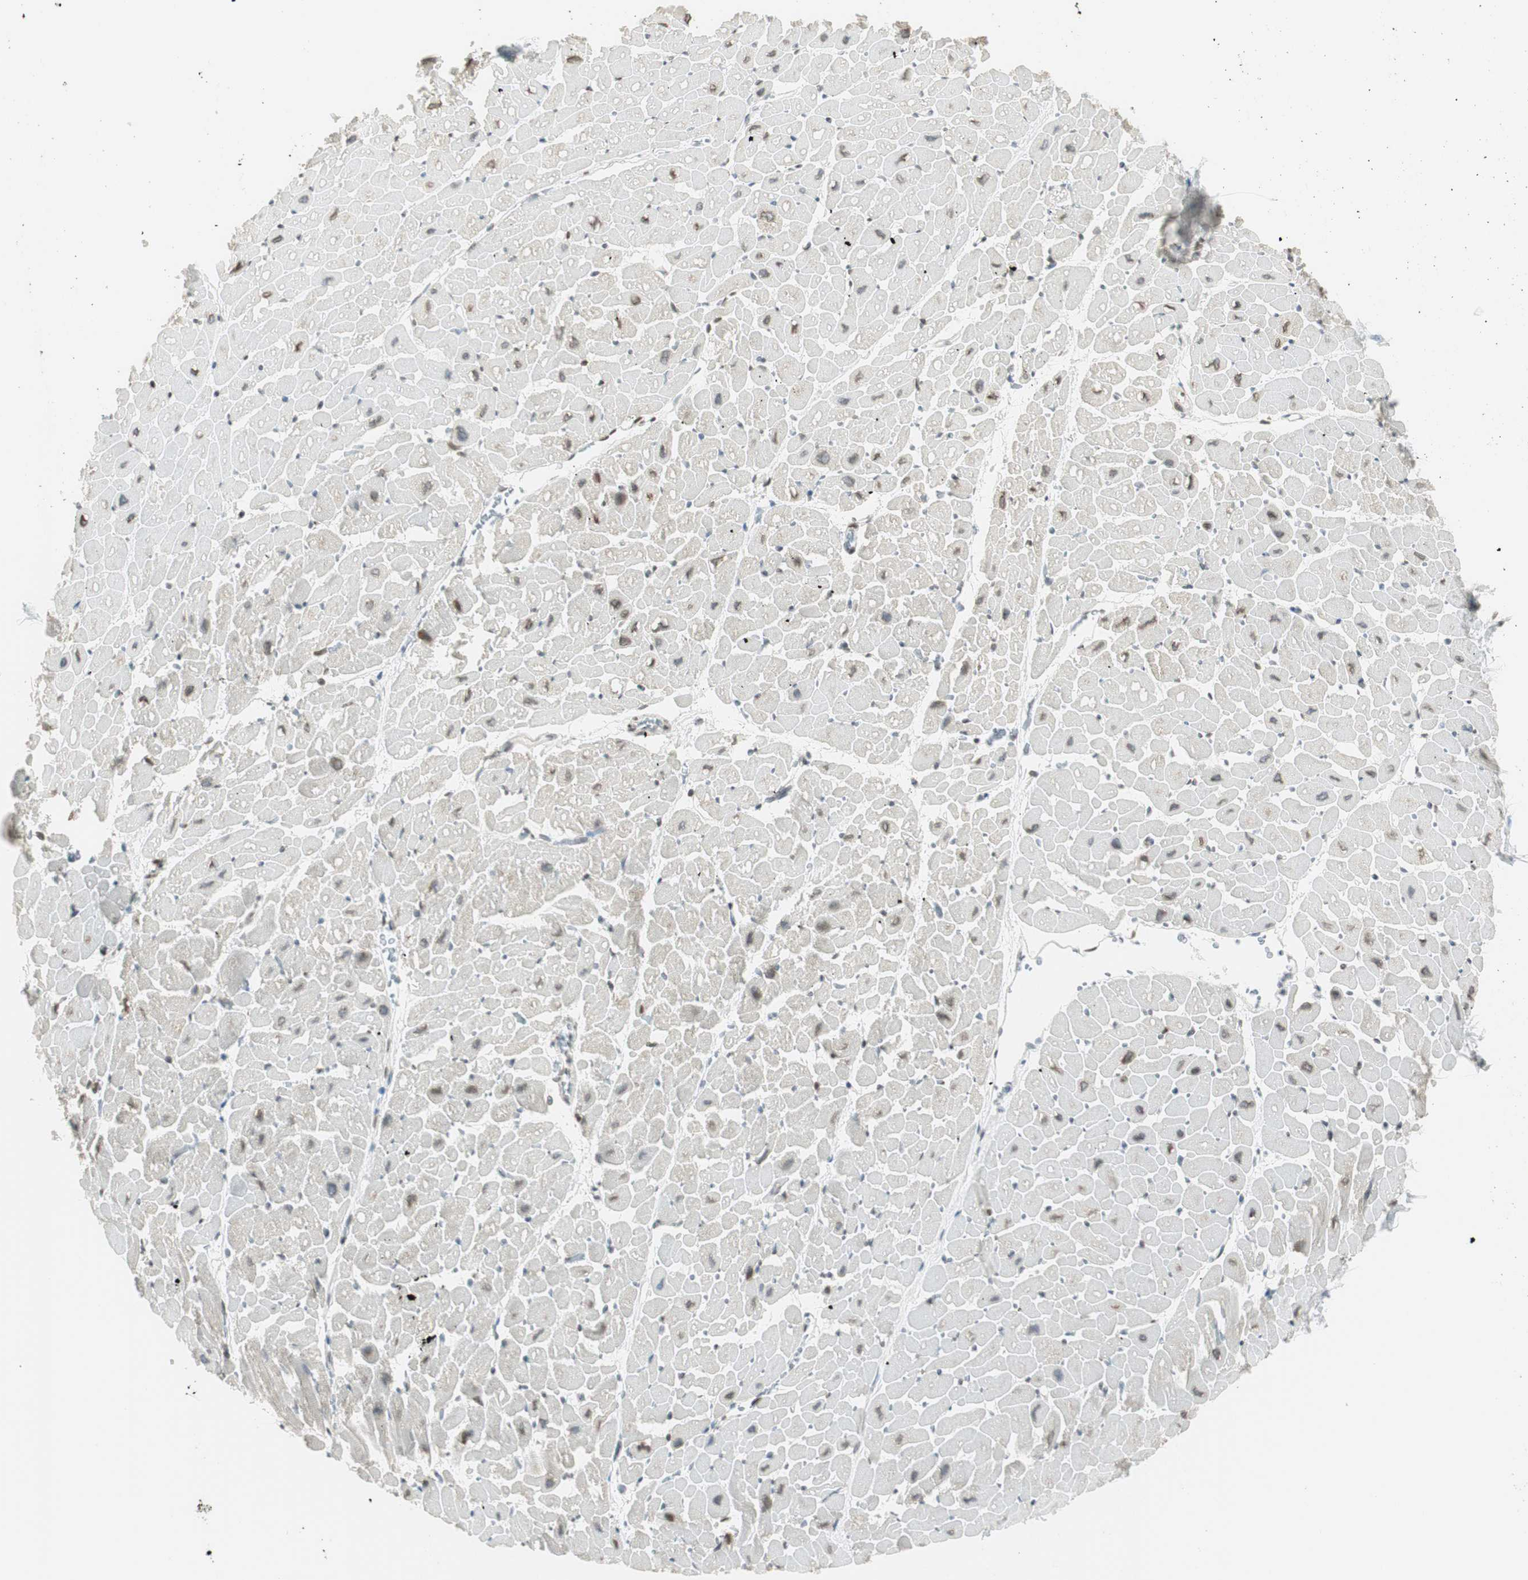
{"staining": {"intensity": "weak", "quantity": "<25%", "location": "nuclear"}, "tissue": "heart muscle", "cell_type": "Cardiomyocytes", "image_type": "normal", "snomed": [{"axis": "morphology", "description": "Normal tissue, NOS"}, {"axis": "topography", "description": "Heart"}], "caption": "Immunohistochemistry (IHC) image of unremarkable heart muscle: heart muscle stained with DAB demonstrates no significant protein staining in cardiomyocytes.", "gene": "TMEM260", "patient": {"sex": "male", "age": 45}}